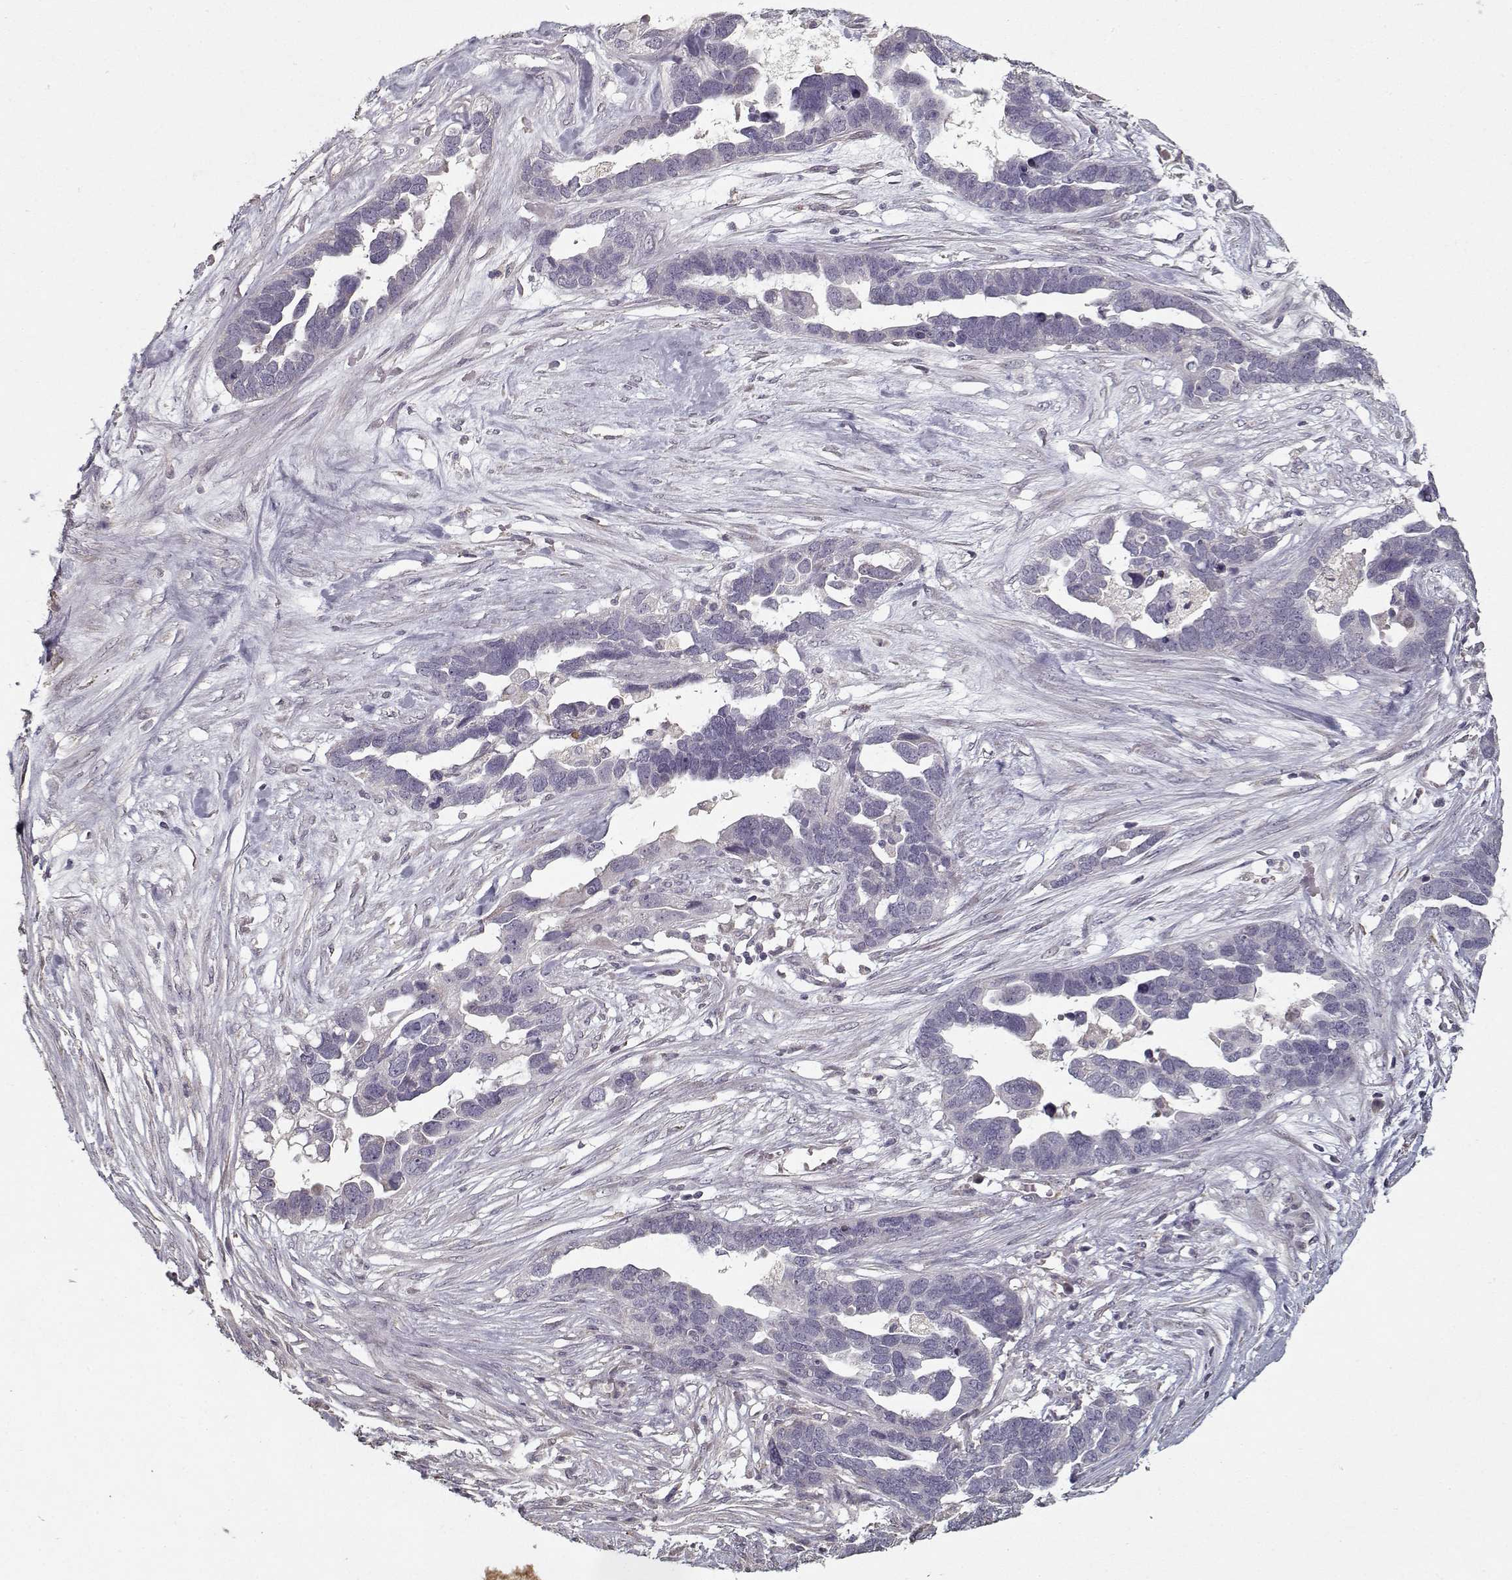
{"staining": {"intensity": "negative", "quantity": "none", "location": "none"}, "tissue": "ovarian cancer", "cell_type": "Tumor cells", "image_type": "cancer", "snomed": [{"axis": "morphology", "description": "Cystadenocarcinoma, serous, NOS"}, {"axis": "topography", "description": "Ovary"}], "caption": "DAB immunohistochemical staining of ovarian cancer (serous cystadenocarcinoma) reveals no significant expression in tumor cells. The staining was performed using DAB (3,3'-diaminobenzidine) to visualize the protein expression in brown, while the nuclei were stained in blue with hematoxylin (Magnification: 20x).", "gene": "LAMA2", "patient": {"sex": "female", "age": 54}}